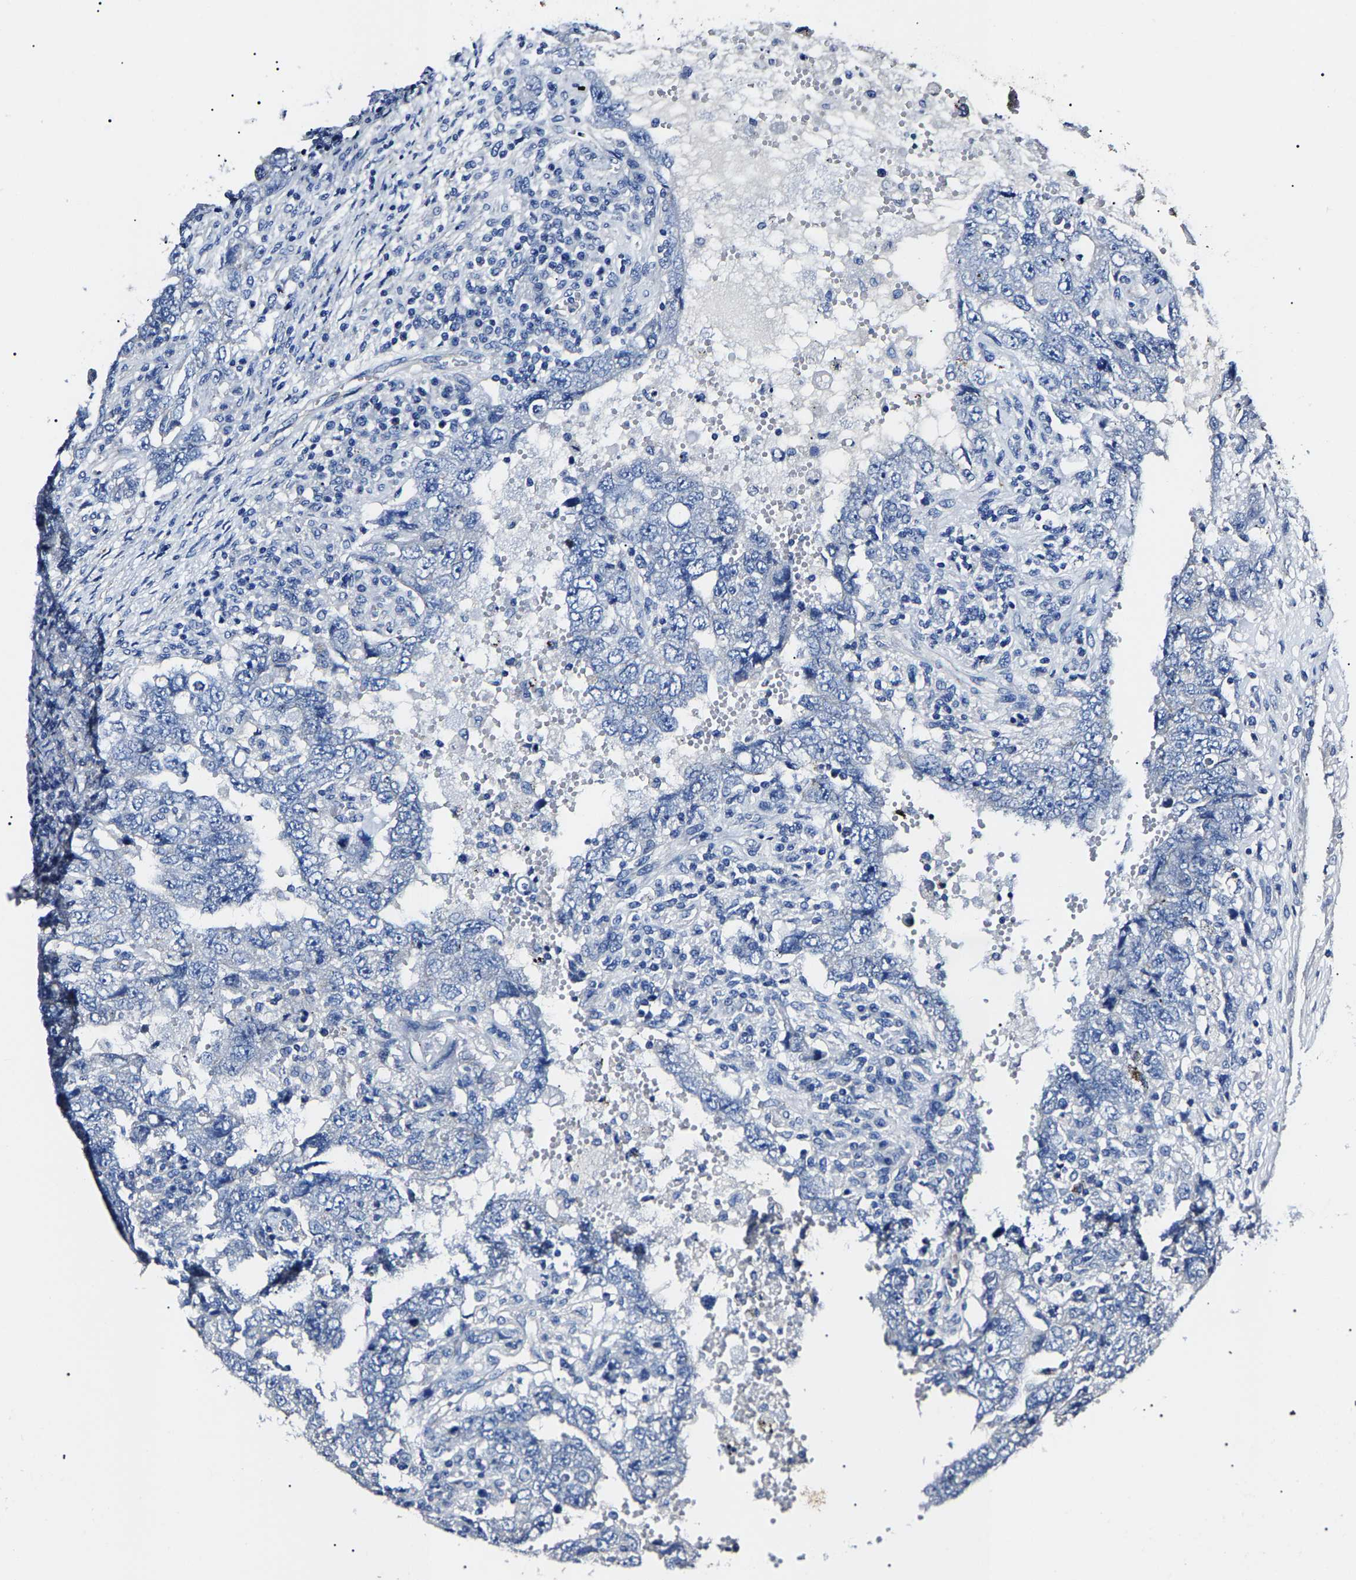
{"staining": {"intensity": "negative", "quantity": "none", "location": "none"}, "tissue": "testis cancer", "cell_type": "Tumor cells", "image_type": "cancer", "snomed": [{"axis": "morphology", "description": "Carcinoma, Embryonal, NOS"}, {"axis": "topography", "description": "Testis"}], "caption": "Immunohistochemistry (IHC) image of human embryonal carcinoma (testis) stained for a protein (brown), which shows no positivity in tumor cells.", "gene": "KLHL42", "patient": {"sex": "male", "age": 26}}